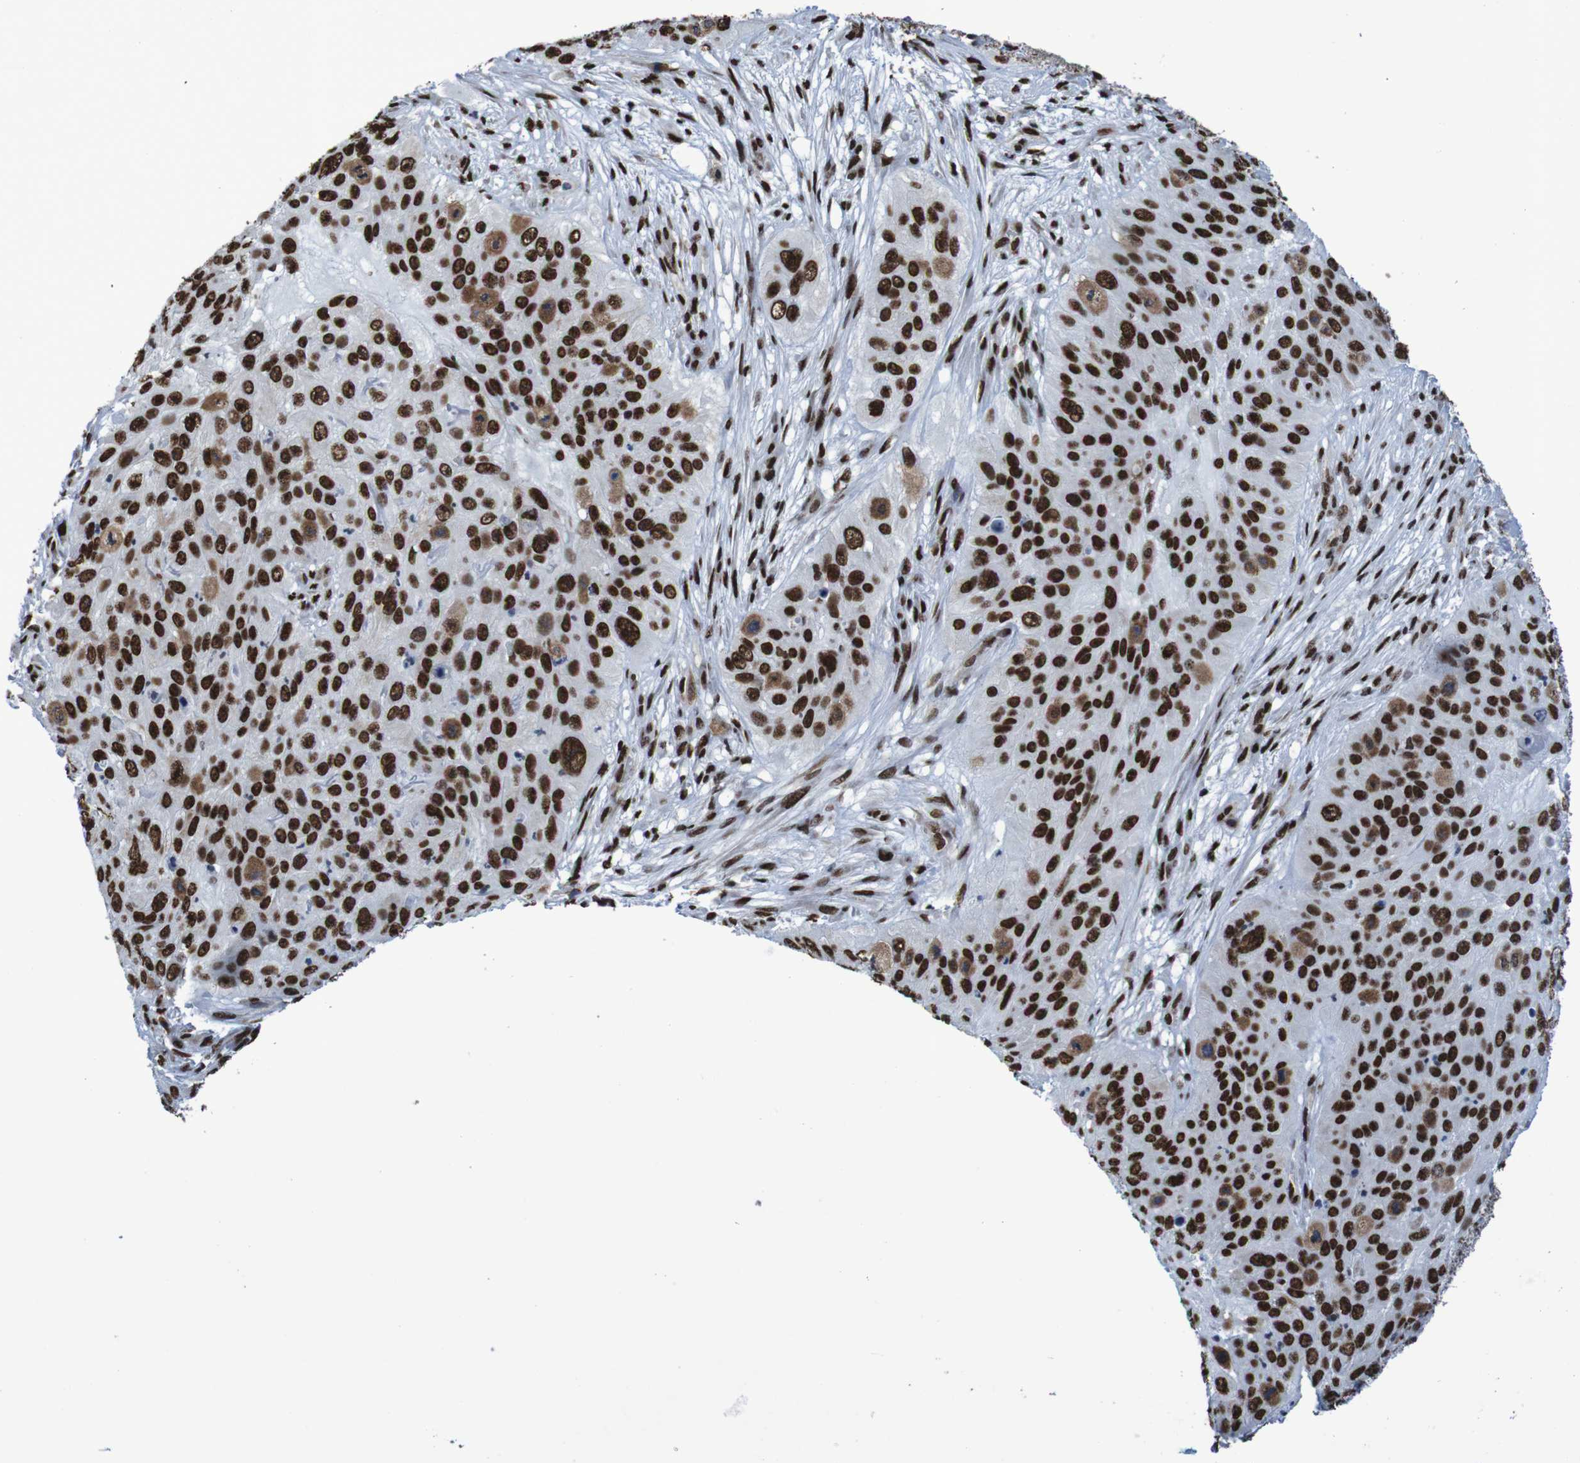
{"staining": {"intensity": "strong", "quantity": ">75%", "location": "nuclear"}, "tissue": "skin cancer", "cell_type": "Tumor cells", "image_type": "cancer", "snomed": [{"axis": "morphology", "description": "Squamous cell carcinoma, NOS"}, {"axis": "topography", "description": "Skin"}], "caption": "Protein analysis of skin cancer tissue reveals strong nuclear staining in about >75% of tumor cells. Ihc stains the protein of interest in brown and the nuclei are stained blue.", "gene": "HNRNPR", "patient": {"sex": "female", "age": 80}}